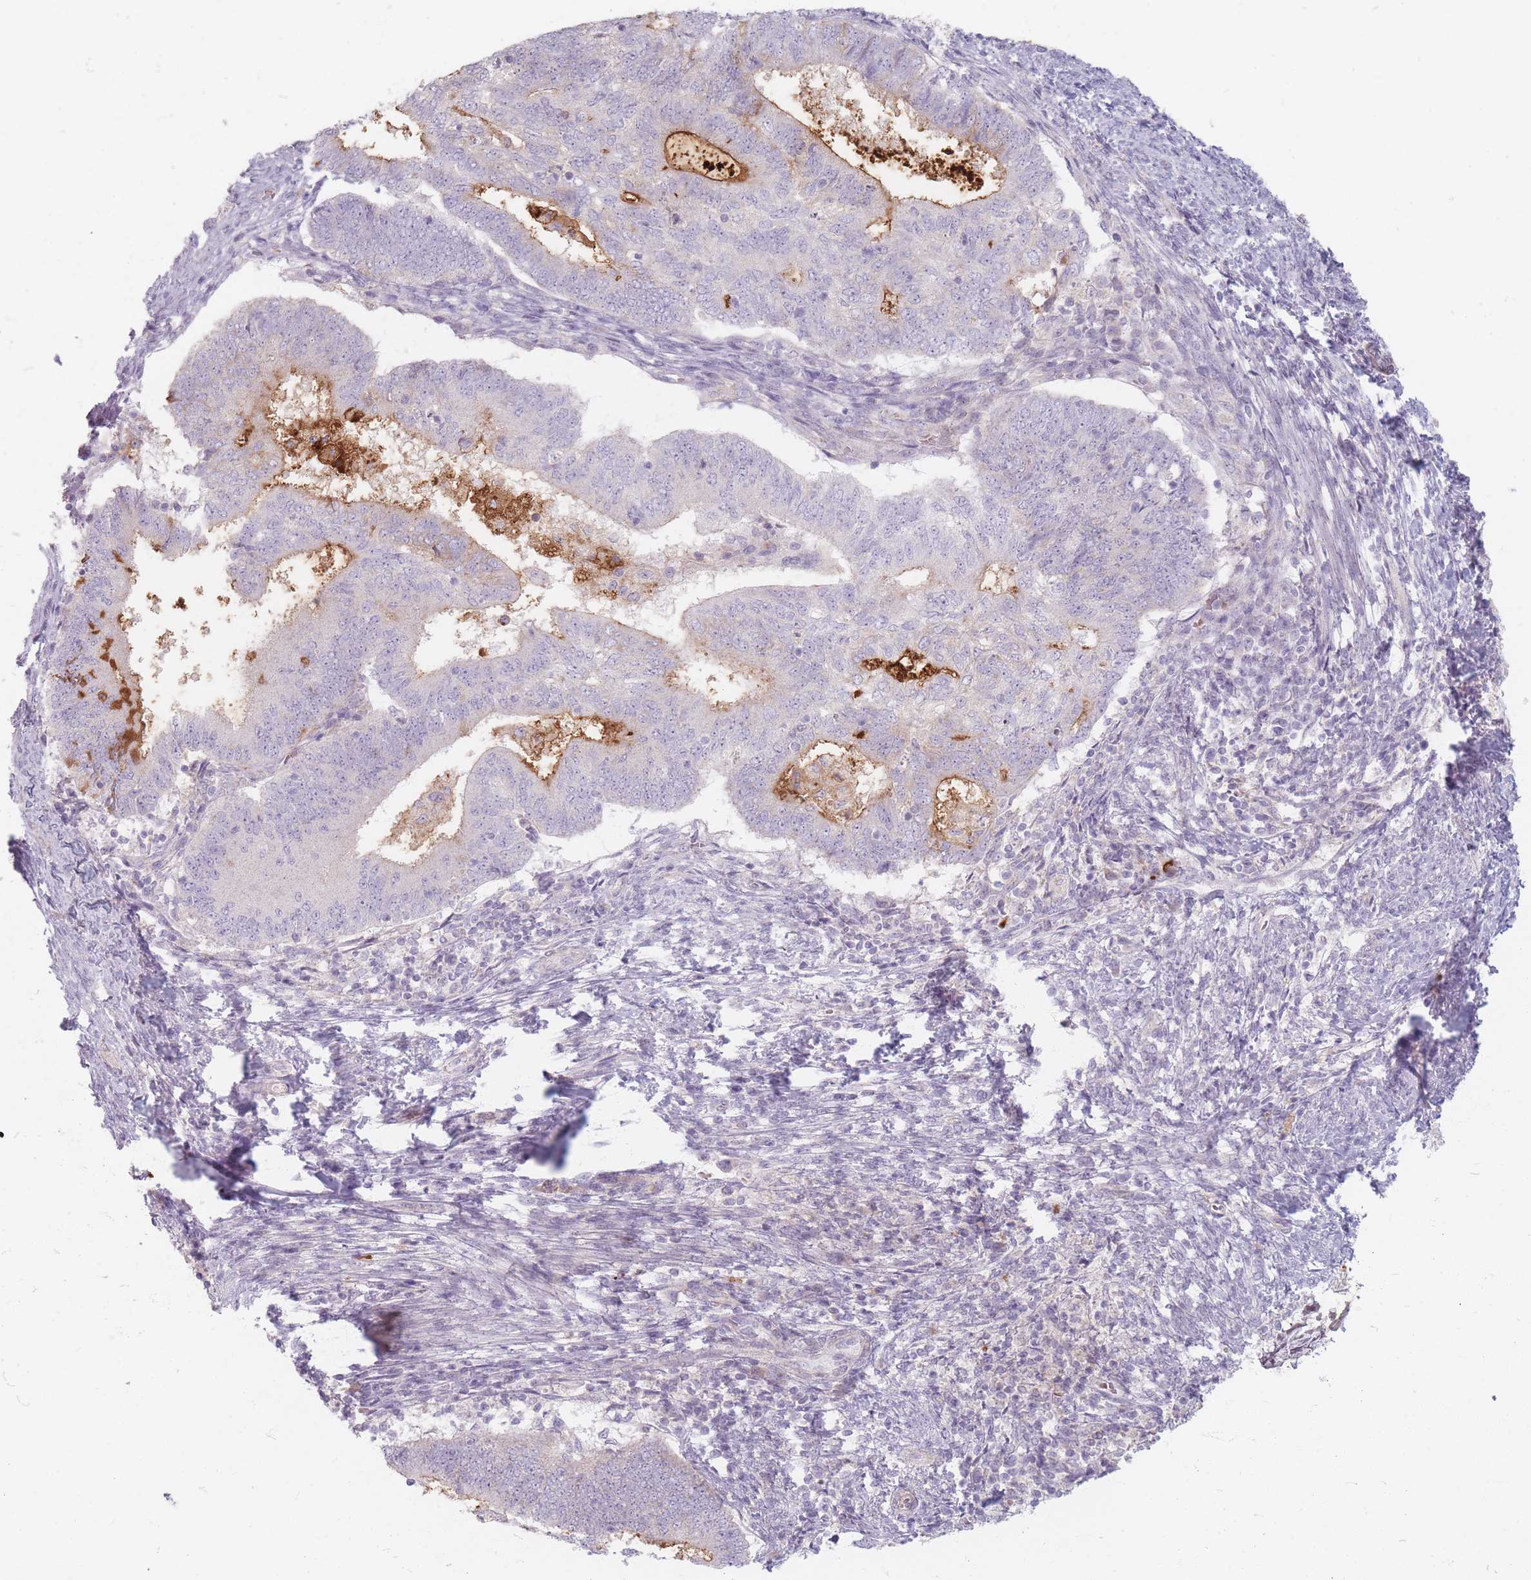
{"staining": {"intensity": "negative", "quantity": "none", "location": "none"}, "tissue": "endometrial cancer", "cell_type": "Tumor cells", "image_type": "cancer", "snomed": [{"axis": "morphology", "description": "Adenocarcinoma, NOS"}, {"axis": "topography", "description": "Endometrium"}], "caption": "The micrograph exhibits no staining of tumor cells in endometrial adenocarcinoma.", "gene": "CHCHD7", "patient": {"sex": "female", "age": 70}}